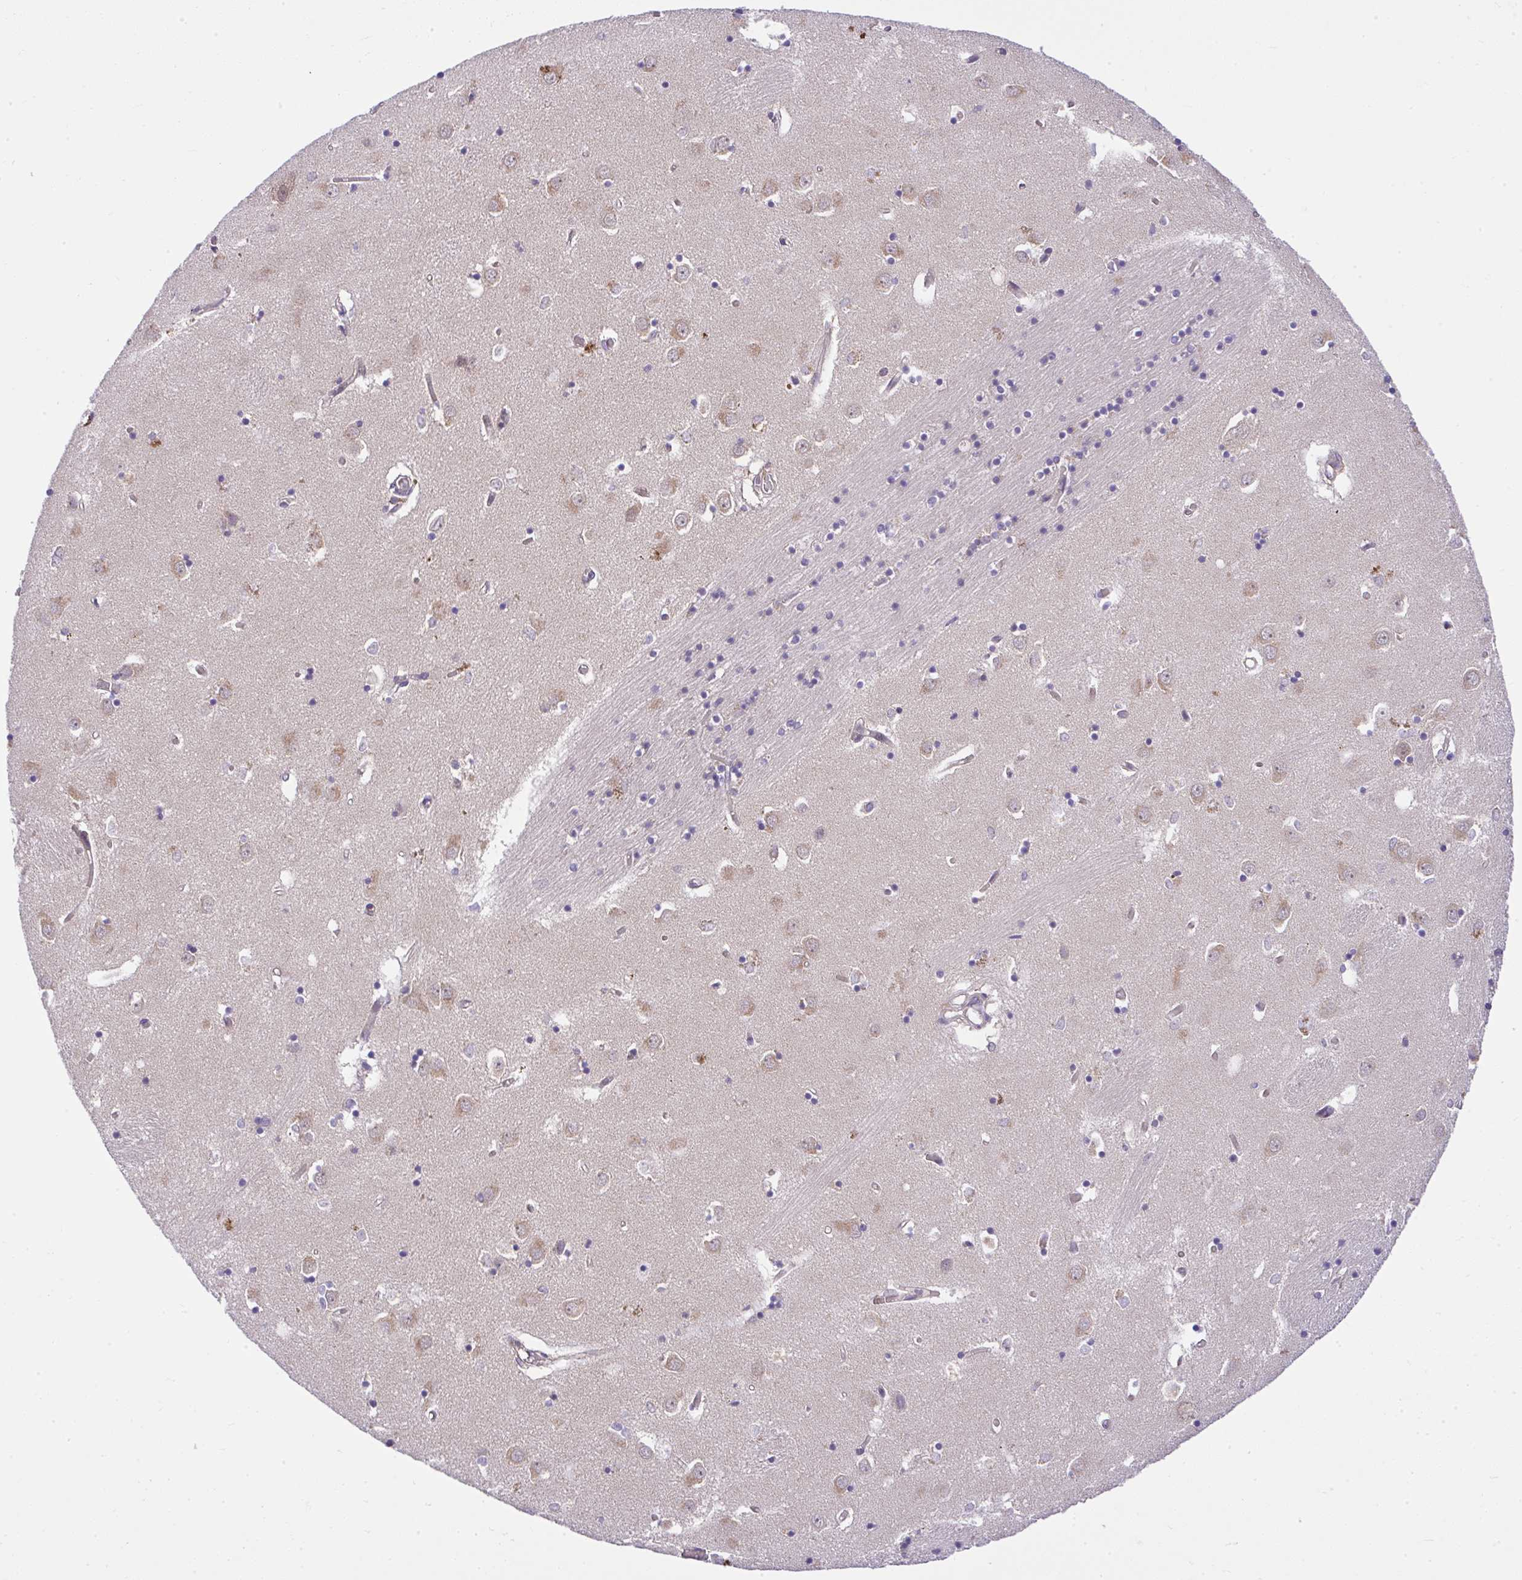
{"staining": {"intensity": "negative", "quantity": "none", "location": "none"}, "tissue": "caudate", "cell_type": "Glial cells", "image_type": "normal", "snomed": [{"axis": "morphology", "description": "Normal tissue, NOS"}, {"axis": "topography", "description": "Lateral ventricle wall"}], "caption": "Immunohistochemistry photomicrograph of unremarkable caudate: human caudate stained with DAB exhibits no significant protein positivity in glial cells. The staining is performed using DAB (3,3'-diaminobenzidine) brown chromogen with nuclei counter-stained in using hematoxylin.", "gene": "CHIA", "patient": {"sex": "male", "age": 70}}